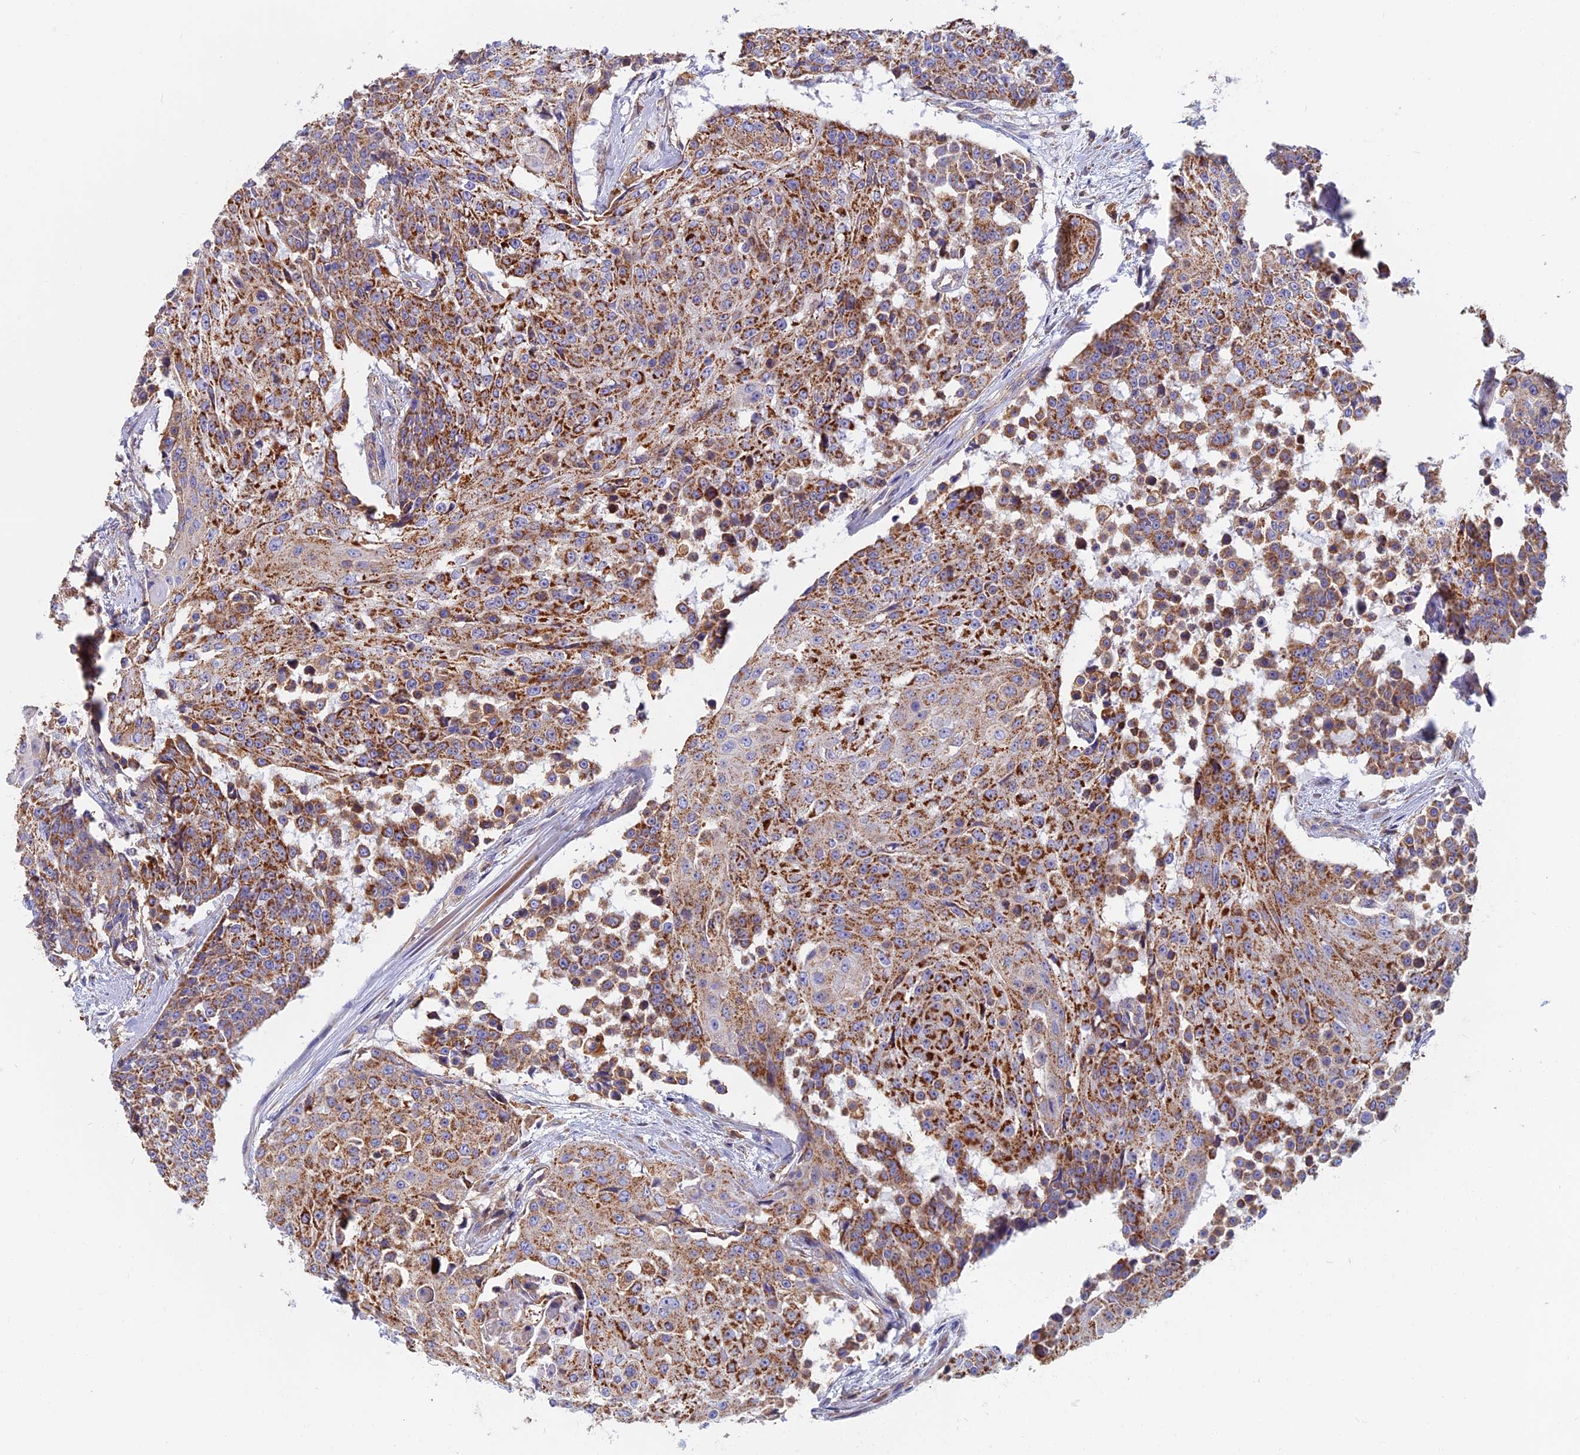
{"staining": {"intensity": "moderate", "quantity": ">75%", "location": "cytoplasmic/membranous"}, "tissue": "urothelial cancer", "cell_type": "Tumor cells", "image_type": "cancer", "snomed": [{"axis": "morphology", "description": "Urothelial carcinoma, High grade"}, {"axis": "topography", "description": "Urinary bladder"}], "caption": "About >75% of tumor cells in human urothelial cancer show moderate cytoplasmic/membranous protein expression as visualized by brown immunohistochemical staining.", "gene": "HSD17B8", "patient": {"sex": "female", "age": 63}}